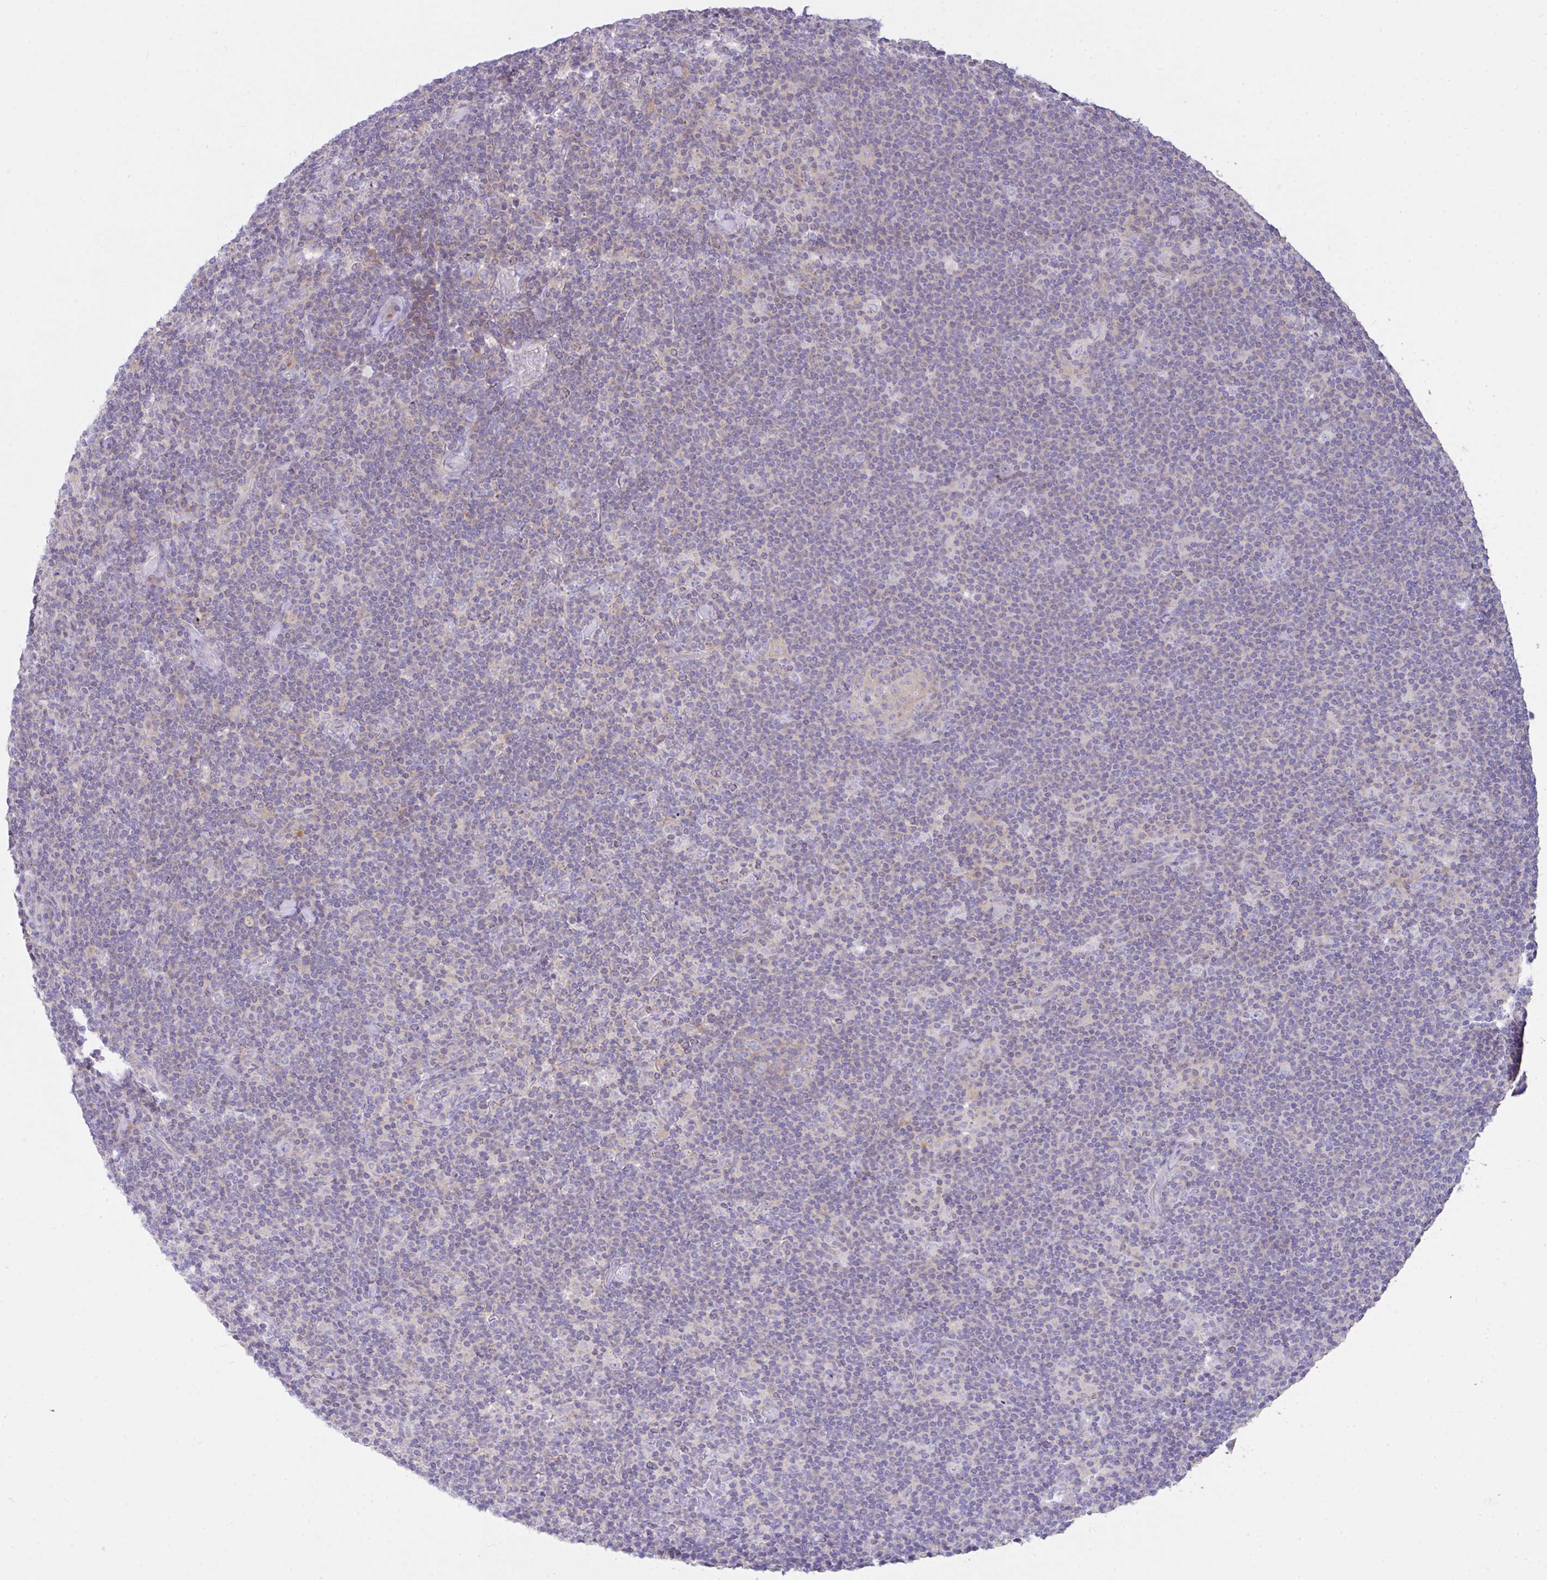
{"staining": {"intensity": "weak", "quantity": "25%-75%", "location": "cytoplasmic/membranous"}, "tissue": "lymphoma", "cell_type": "Tumor cells", "image_type": "cancer", "snomed": [{"axis": "morphology", "description": "Hodgkin's disease, NOS"}, {"axis": "topography", "description": "Lymph node"}], "caption": "Immunohistochemical staining of human Hodgkin's disease shows weak cytoplasmic/membranous protein staining in about 25%-75% of tumor cells. Nuclei are stained in blue.", "gene": "D2HGDH", "patient": {"sex": "female", "age": 57}}